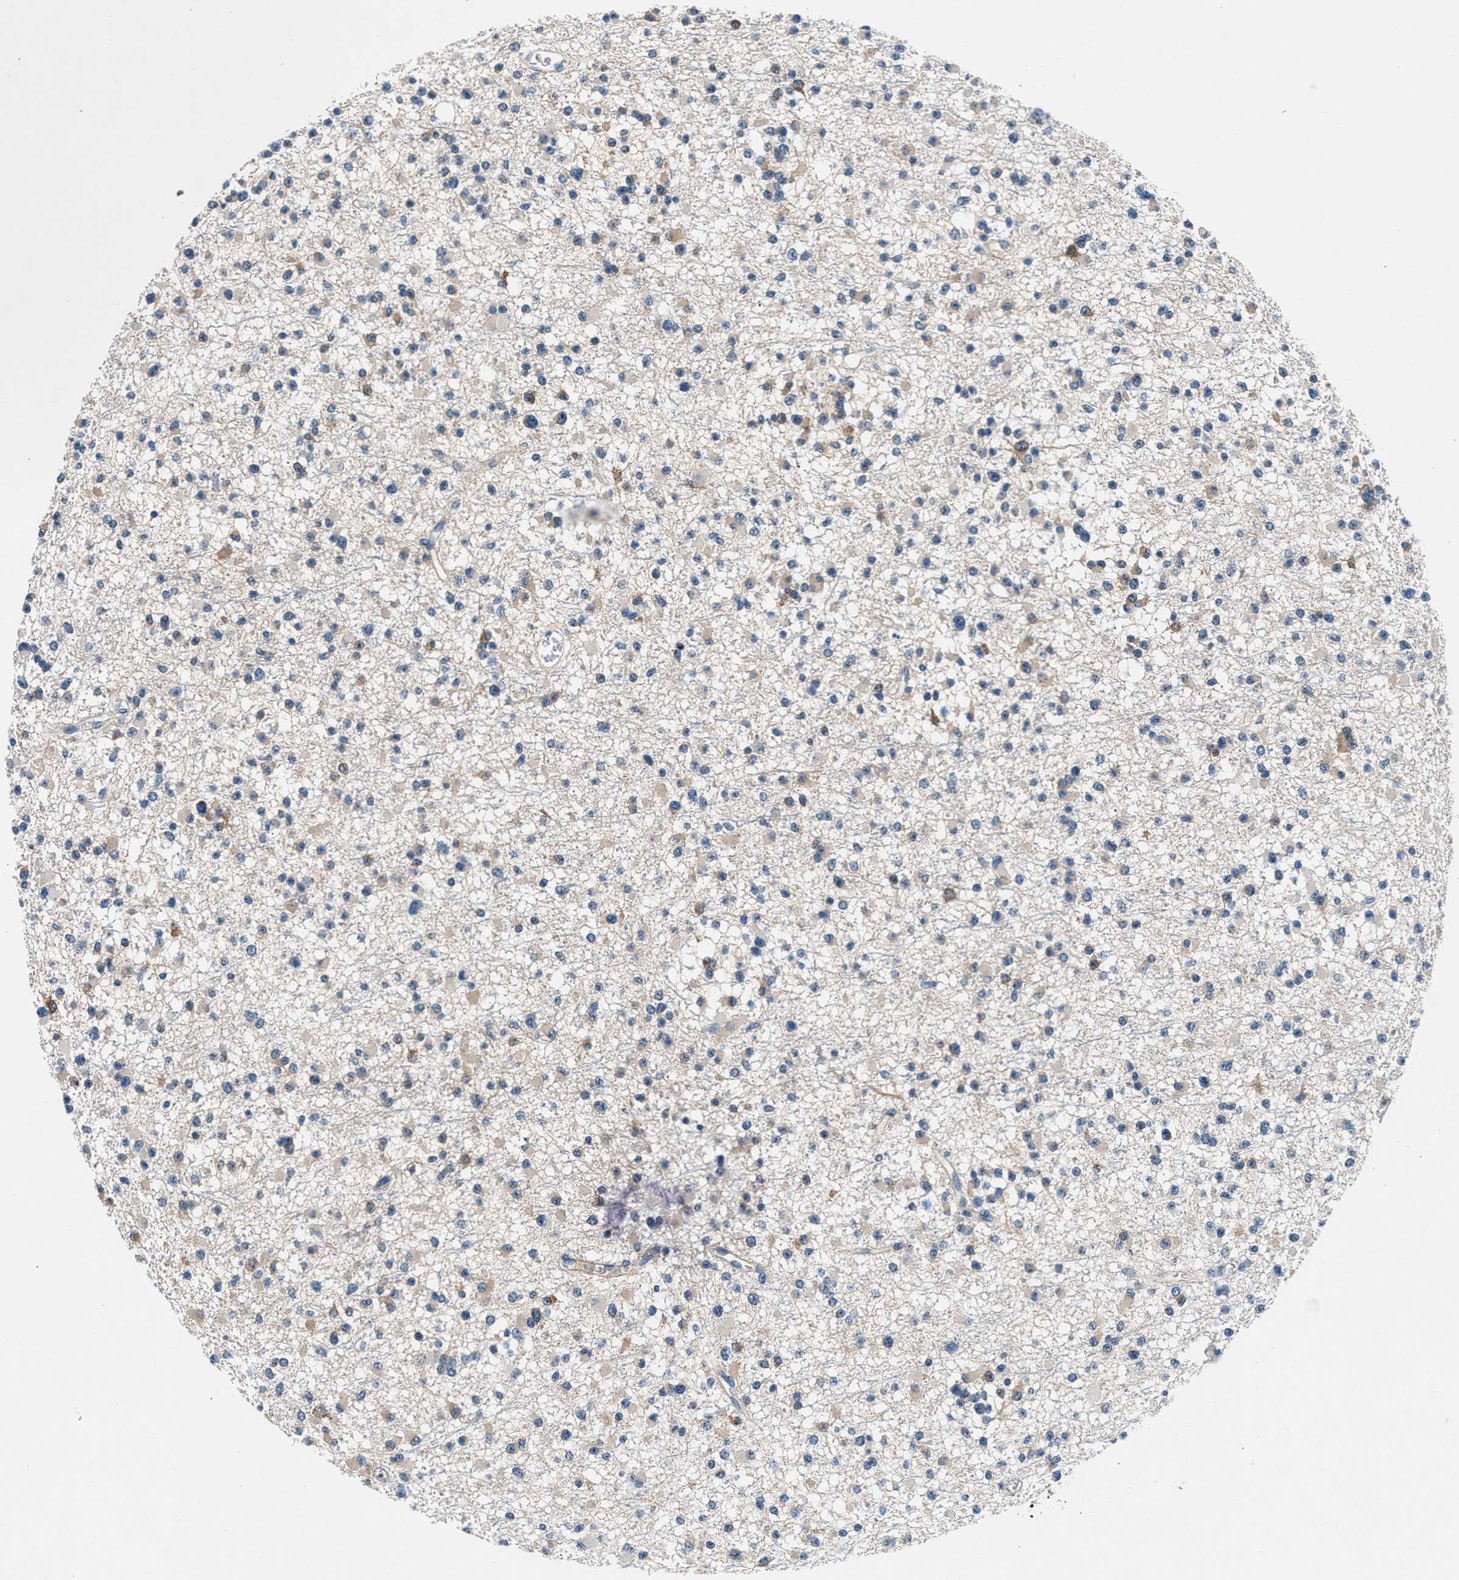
{"staining": {"intensity": "weak", "quantity": "<25%", "location": "cytoplasmic/membranous"}, "tissue": "glioma", "cell_type": "Tumor cells", "image_type": "cancer", "snomed": [{"axis": "morphology", "description": "Glioma, malignant, Low grade"}, {"axis": "topography", "description": "Brain"}], "caption": "Immunohistochemical staining of glioma reveals no significant staining in tumor cells. (Immunohistochemistry (ihc), brightfield microscopy, high magnification).", "gene": "DENND6B", "patient": {"sex": "female", "age": 22}}